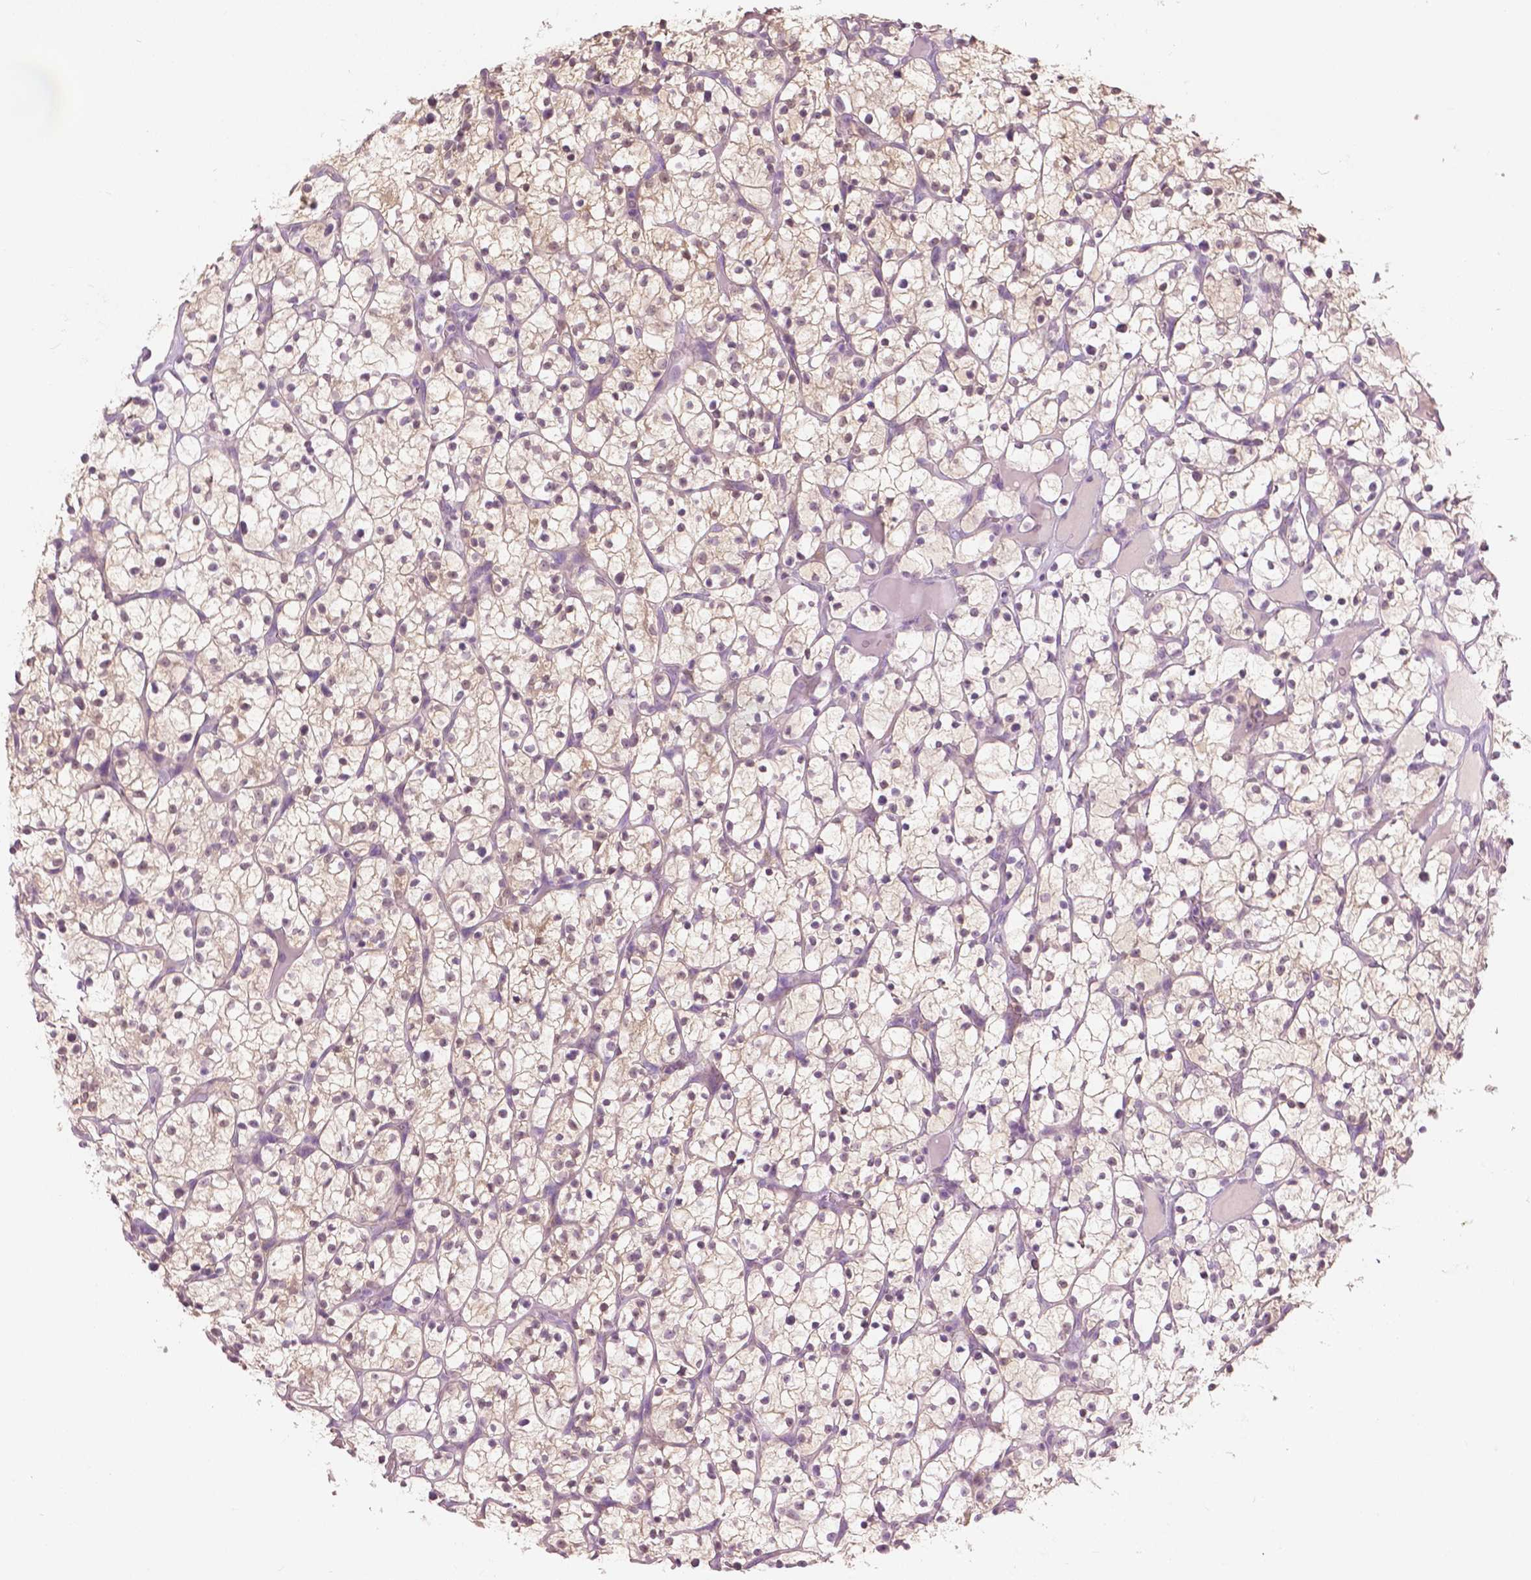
{"staining": {"intensity": "weak", "quantity": "25%-75%", "location": "cytoplasmic/membranous,nuclear"}, "tissue": "renal cancer", "cell_type": "Tumor cells", "image_type": "cancer", "snomed": [{"axis": "morphology", "description": "Adenocarcinoma, NOS"}, {"axis": "topography", "description": "Kidney"}], "caption": "Protein expression analysis of adenocarcinoma (renal) demonstrates weak cytoplasmic/membranous and nuclear positivity in approximately 25%-75% of tumor cells.", "gene": "GALM", "patient": {"sex": "female", "age": 64}}